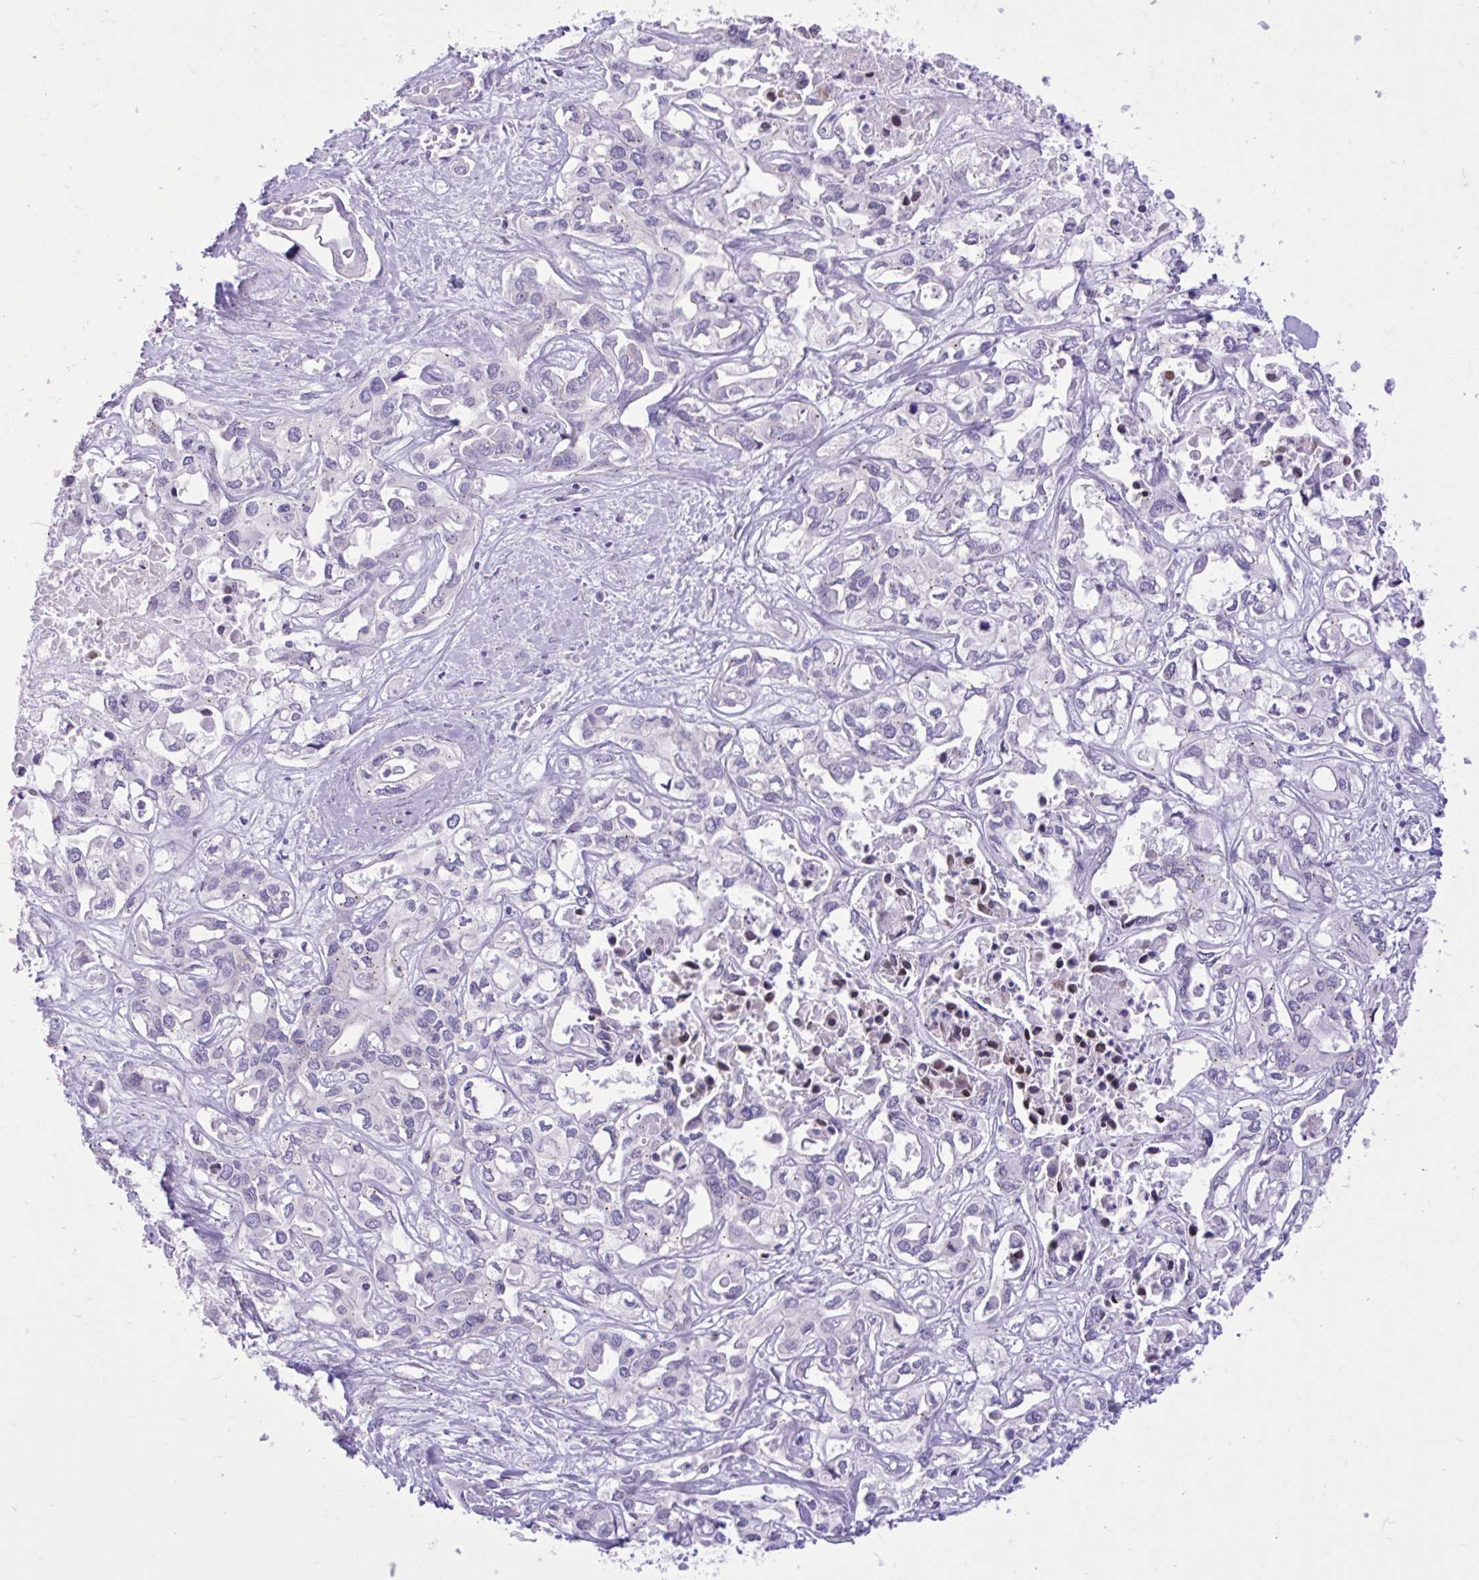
{"staining": {"intensity": "weak", "quantity": "25%-75%", "location": "cytoplasmic/membranous"}, "tissue": "liver cancer", "cell_type": "Tumor cells", "image_type": "cancer", "snomed": [{"axis": "morphology", "description": "Cholangiocarcinoma"}, {"axis": "topography", "description": "Liver"}], "caption": "A micrograph of human cholangiocarcinoma (liver) stained for a protein displays weak cytoplasmic/membranous brown staining in tumor cells.", "gene": "CEACAM18", "patient": {"sex": "female", "age": 64}}